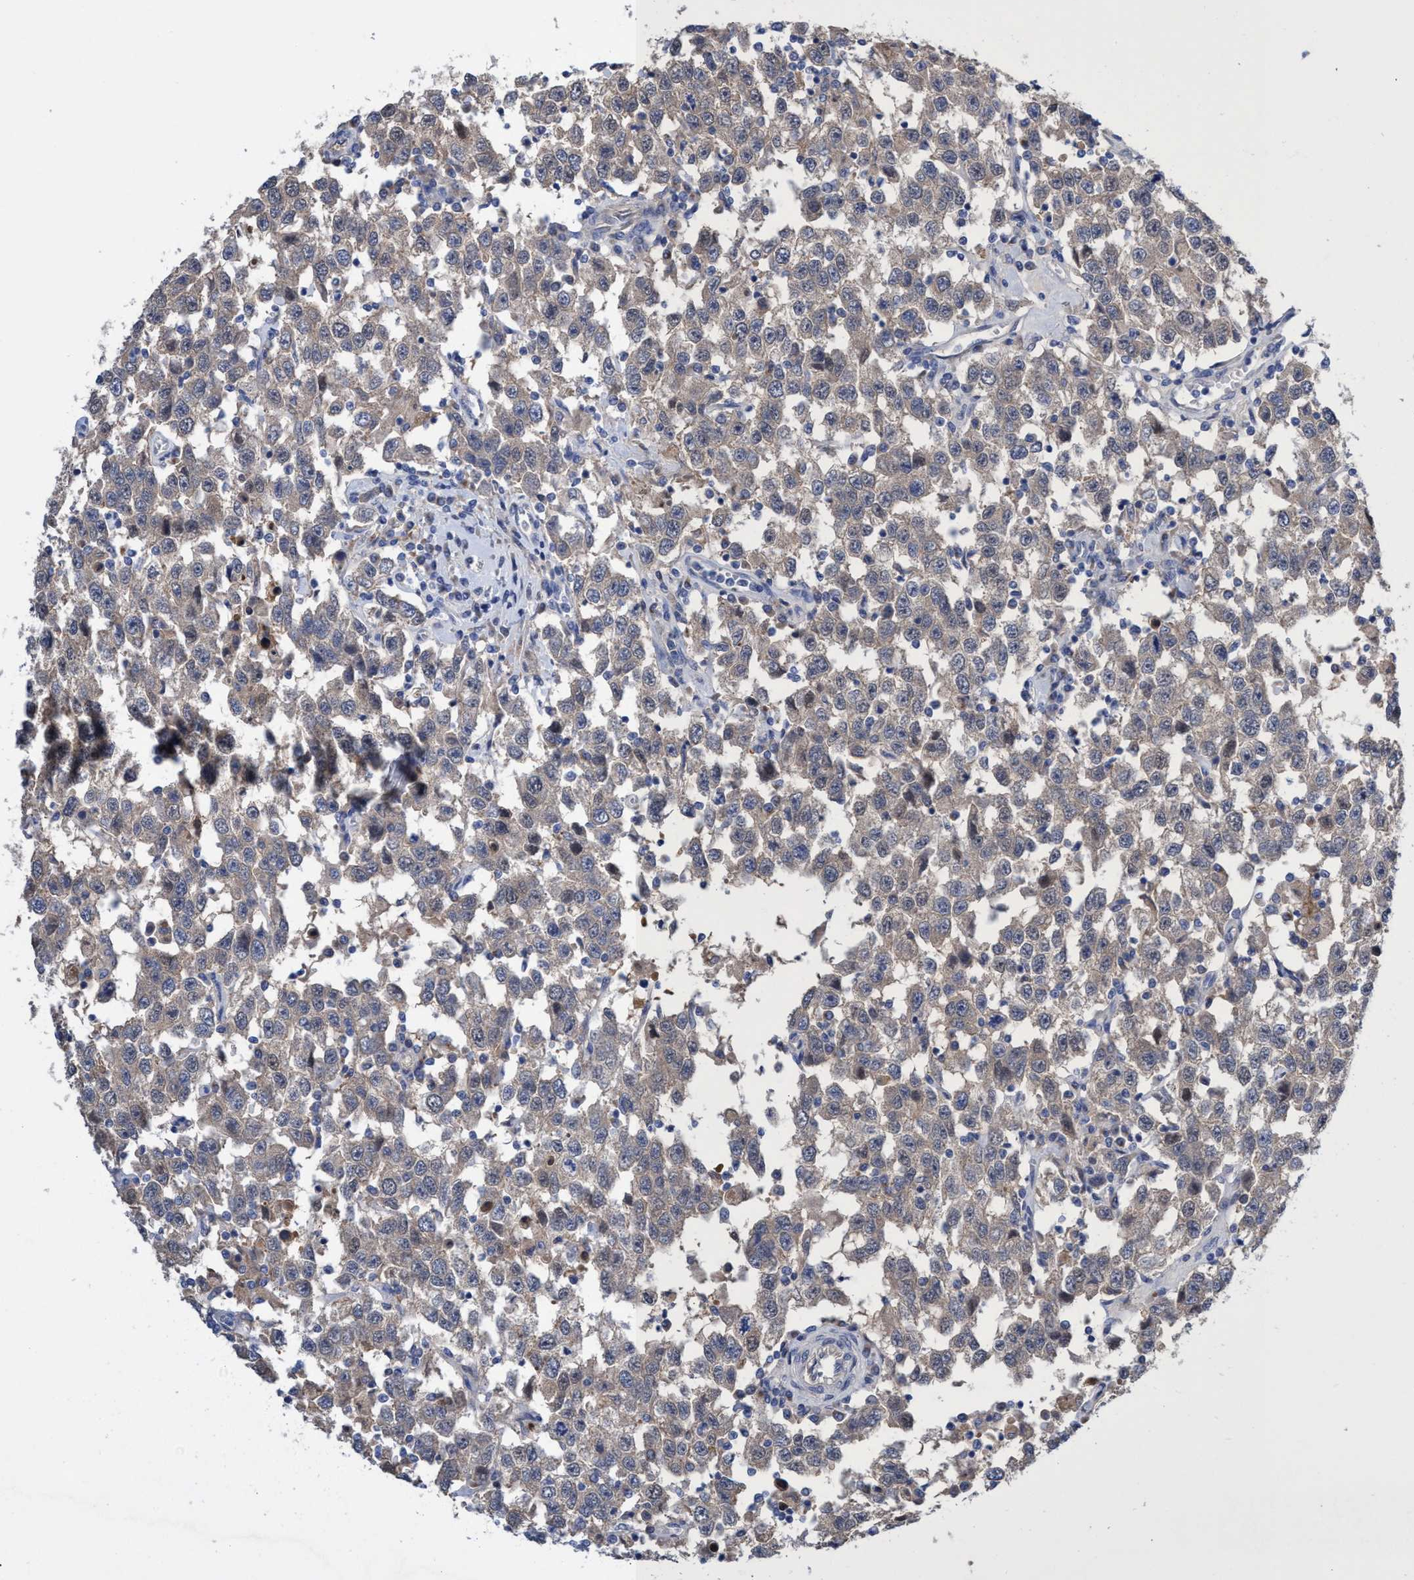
{"staining": {"intensity": "weak", "quantity": "25%-75%", "location": "cytoplasmic/membranous"}, "tissue": "testis cancer", "cell_type": "Tumor cells", "image_type": "cancer", "snomed": [{"axis": "morphology", "description": "Seminoma, NOS"}, {"axis": "topography", "description": "Testis"}], "caption": "There is low levels of weak cytoplasmic/membranous staining in tumor cells of seminoma (testis), as demonstrated by immunohistochemical staining (brown color).", "gene": "SVEP1", "patient": {"sex": "male", "age": 41}}